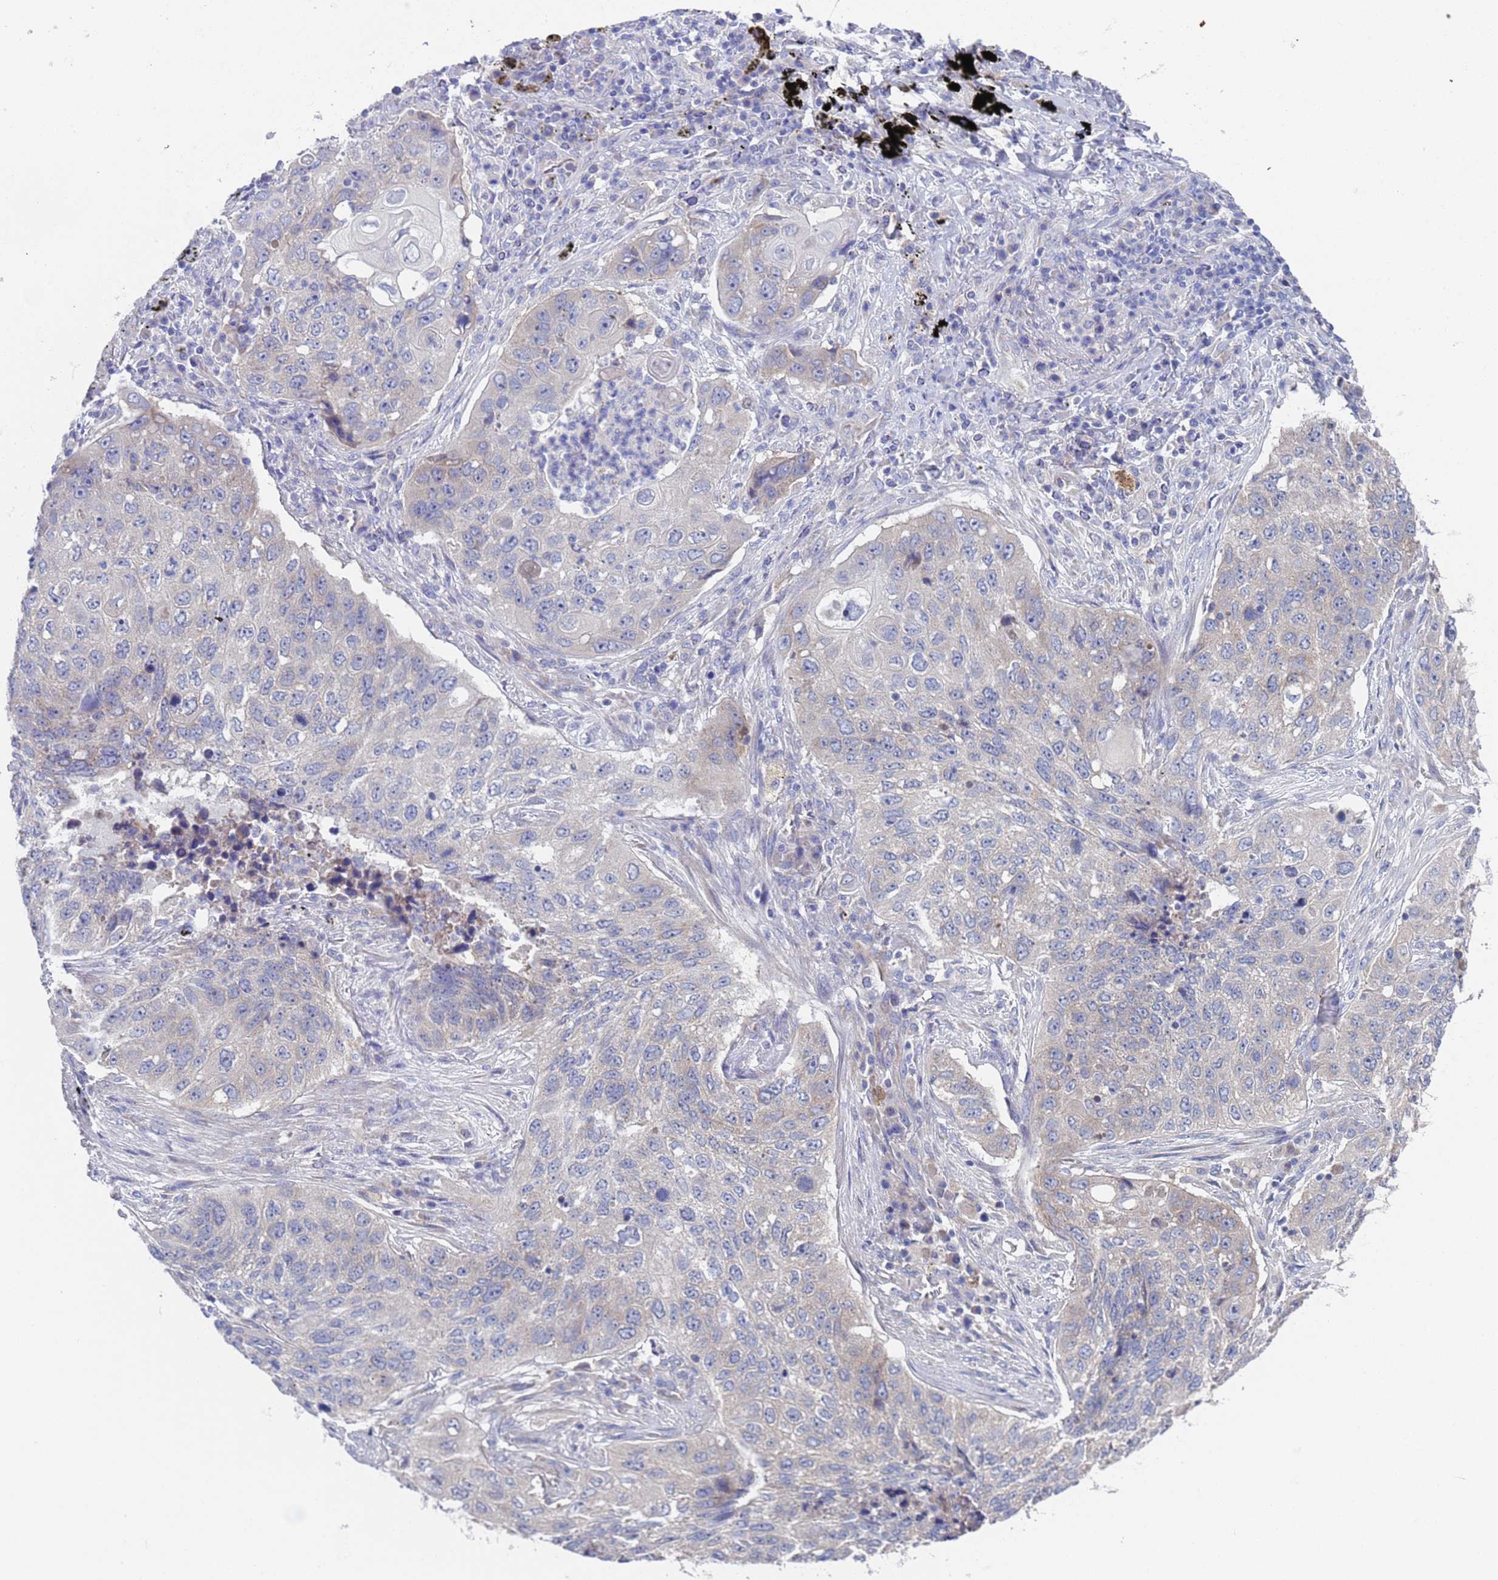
{"staining": {"intensity": "negative", "quantity": "none", "location": "none"}, "tissue": "lung cancer", "cell_type": "Tumor cells", "image_type": "cancer", "snomed": [{"axis": "morphology", "description": "Squamous cell carcinoma, NOS"}, {"axis": "topography", "description": "Lung"}], "caption": "Lung cancer was stained to show a protein in brown. There is no significant expression in tumor cells.", "gene": "PET117", "patient": {"sex": "female", "age": 63}}